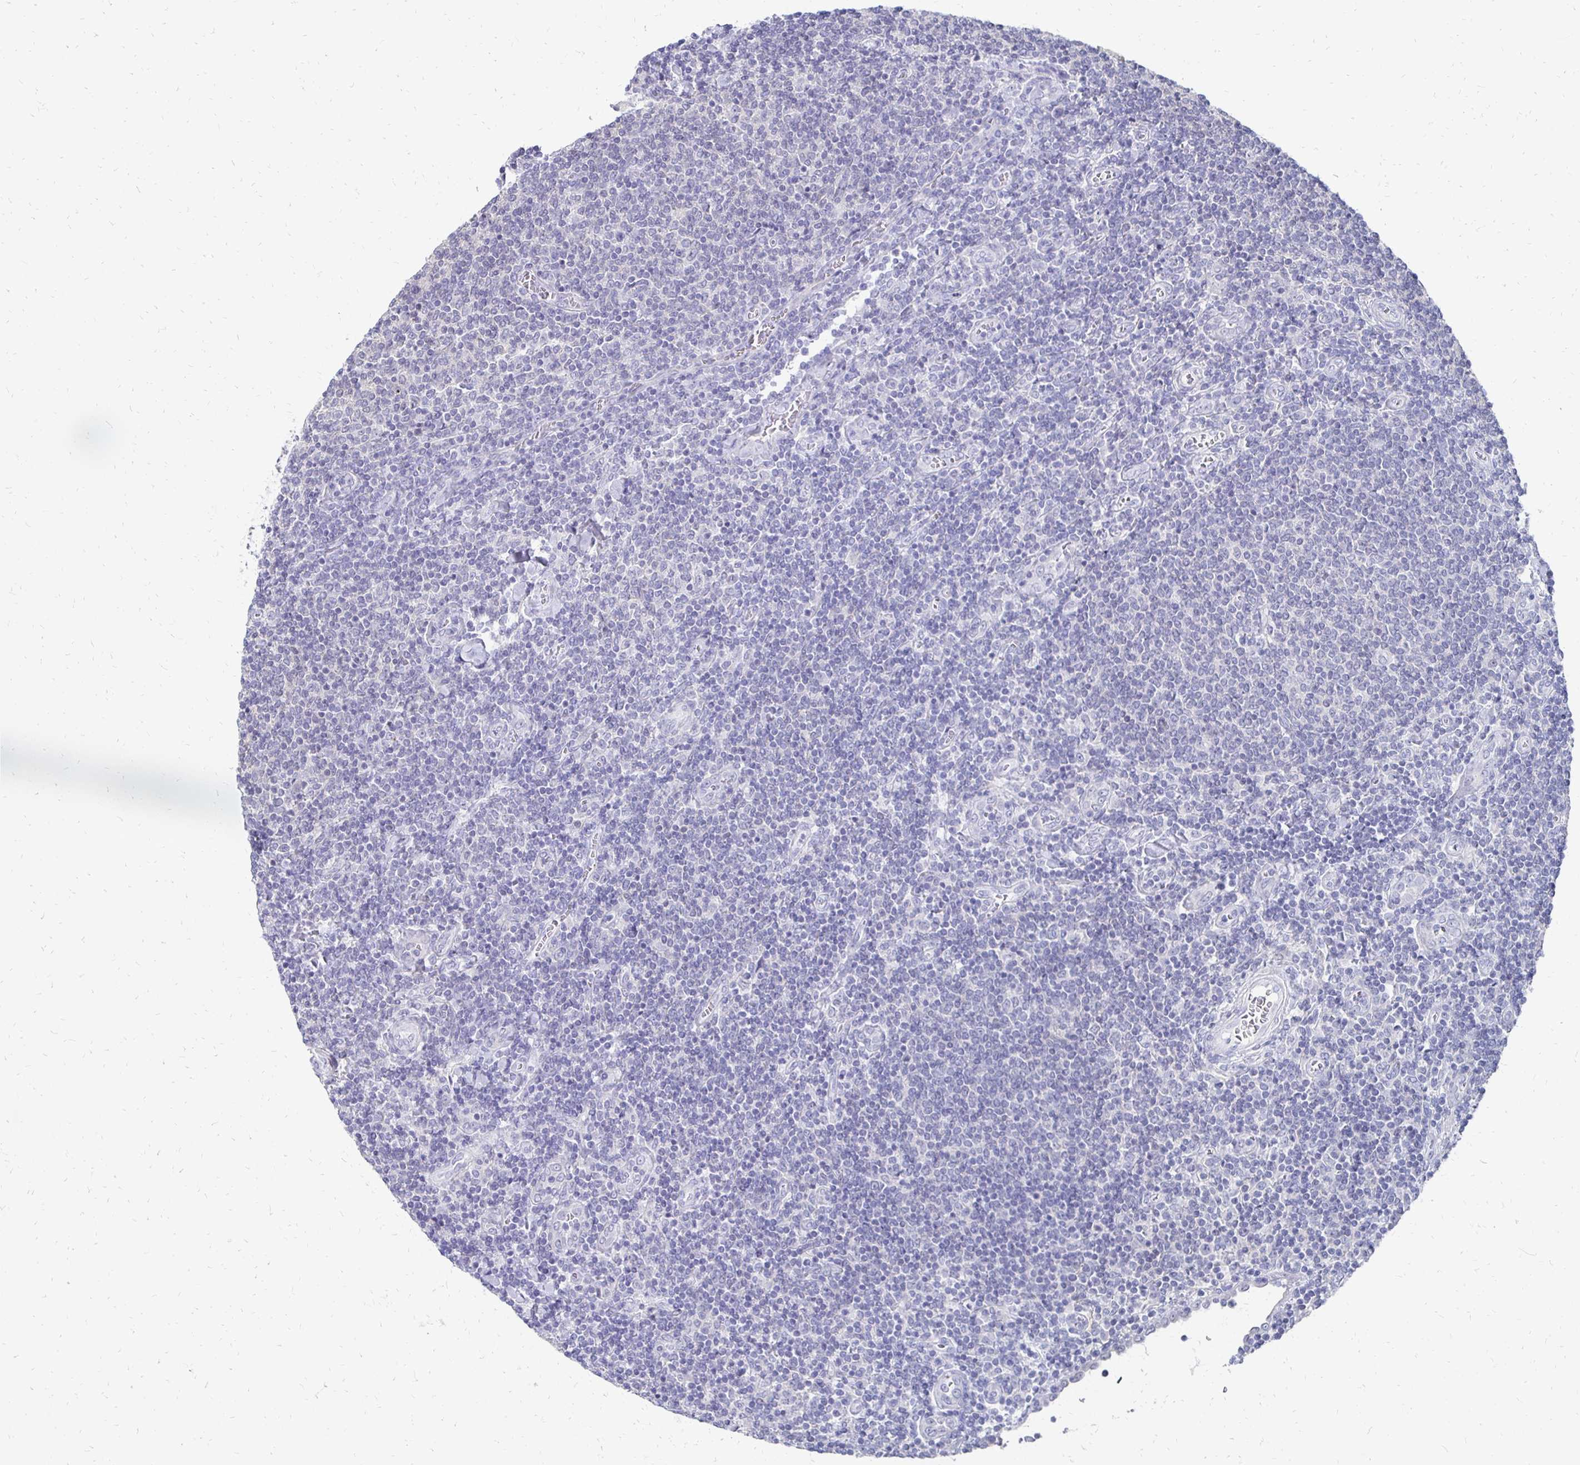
{"staining": {"intensity": "negative", "quantity": "none", "location": "none"}, "tissue": "lymphoma", "cell_type": "Tumor cells", "image_type": "cancer", "snomed": [{"axis": "morphology", "description": "Malignant lymphoma, non-Hodgkin's type, Low grade"}, {"axis": "topography", "description": "Lymph node"}], "caption": "High magnification brightfield microscopy of lymphoma stained with DAB (3,3'-diaminobenzidine) (brown) and counterstained with hematoxylin (blue): tumor cells show no significant positivity. Nuclei are stained in blue.", "gene": "SYCP3", "patient": {"sex": "male", "age": 52}}